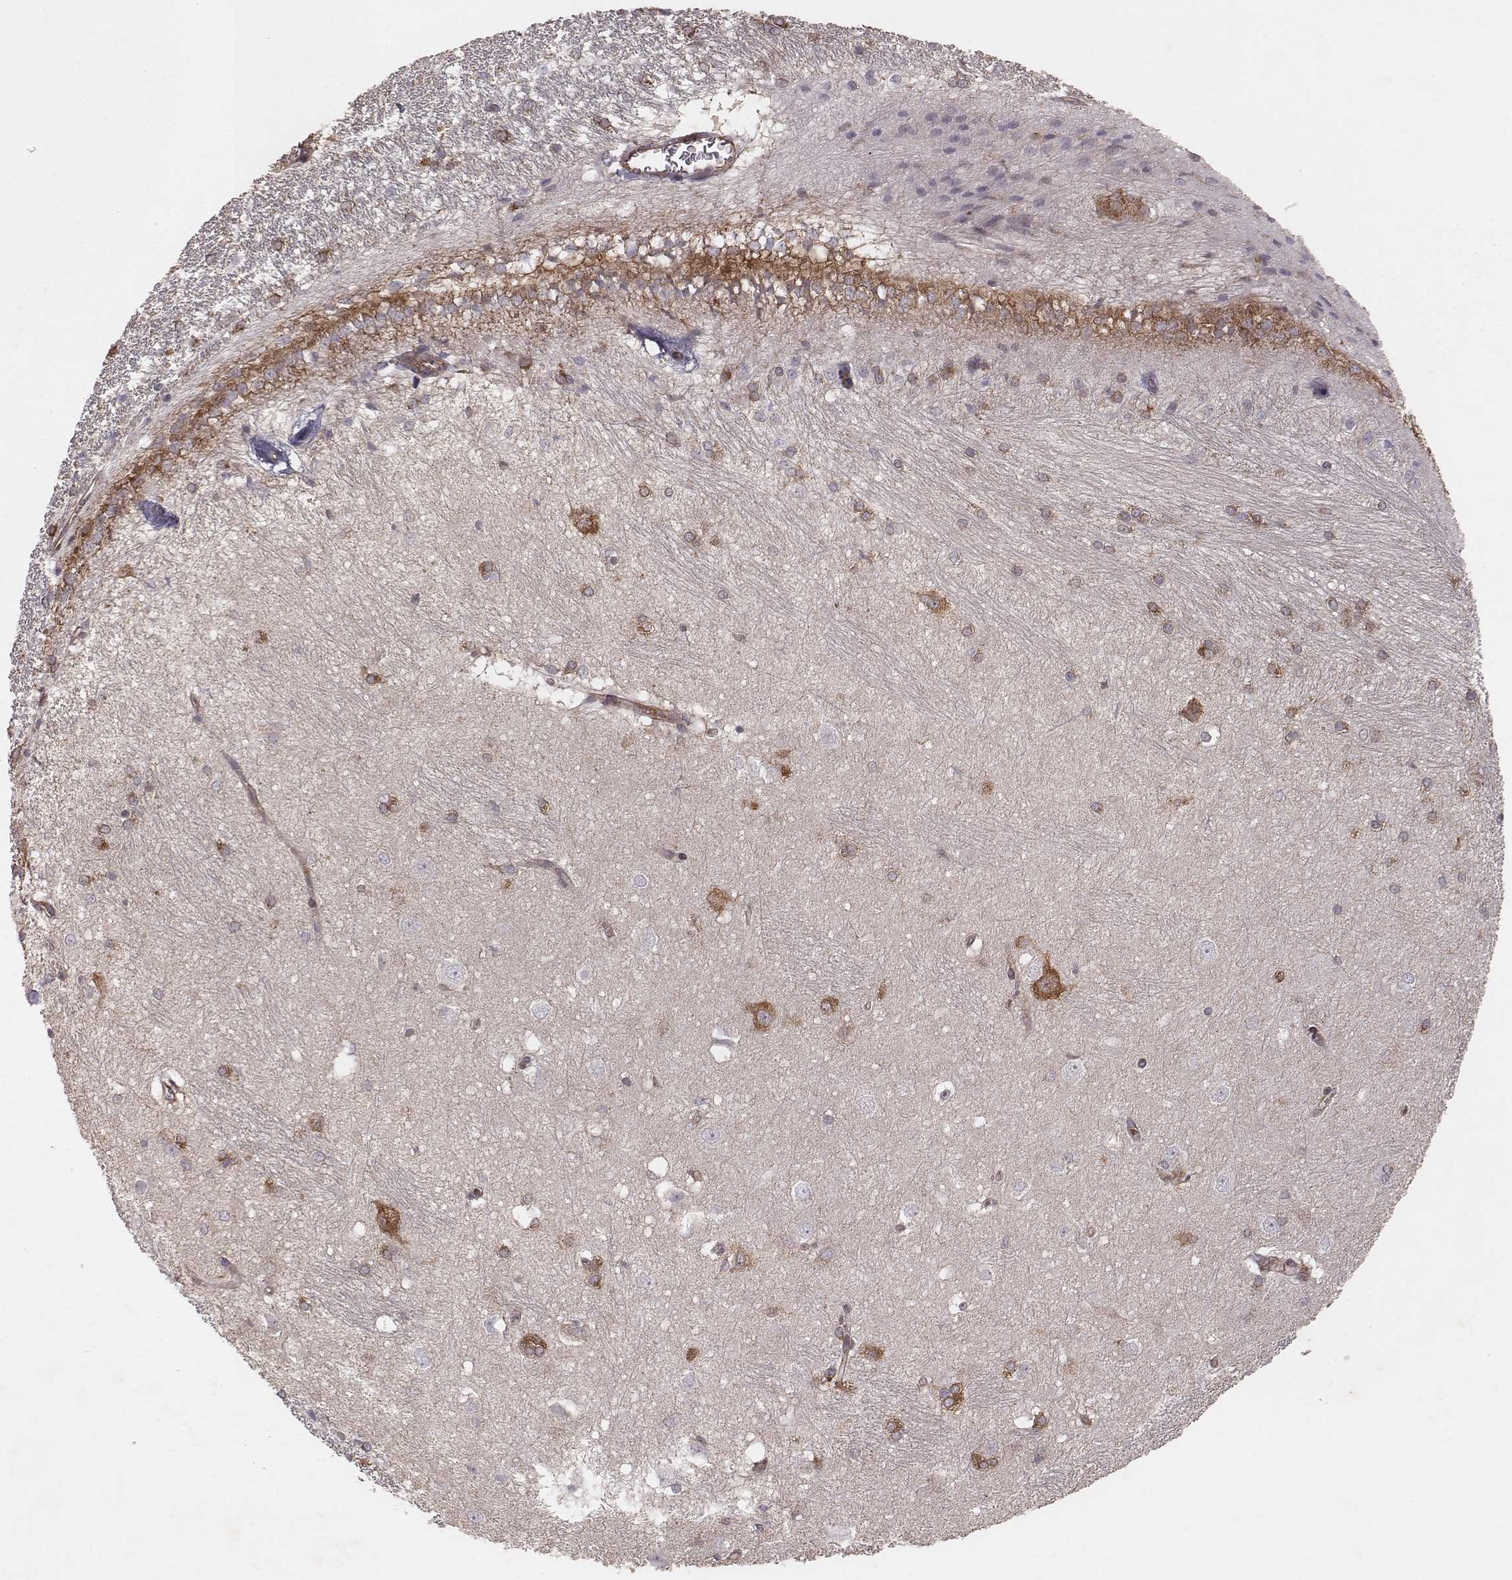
{"staining": {"intensity": "moderate", "quantity": "25%-75%", "location": "cytoplasmic/membranous"}, "tissue": "hippocampus", "cell_type": "Glial cells", "image_type": "normal", "snomed": [{"axis": "morphology", "description": "Normal tissue, NOS"}, {"axis": "topography", "description": "Cerebral cortex"}, {"axis": "topography", "description": "Hippocampus"}], "caption": "IHC staining of benign hippocampus, which exhibits medium levels of moderate cytoplasmic/membranous staining in approximately 25%-75% of glial cells indicating moderate cytoplasmic/membranous protein positivity. The staining was performed using DAB (brown) for protein detection and nuclei were counterstained in hematoxylin (blue).", "gene": "TXLNA", "patient": {"sex": "female", "age": 19}}